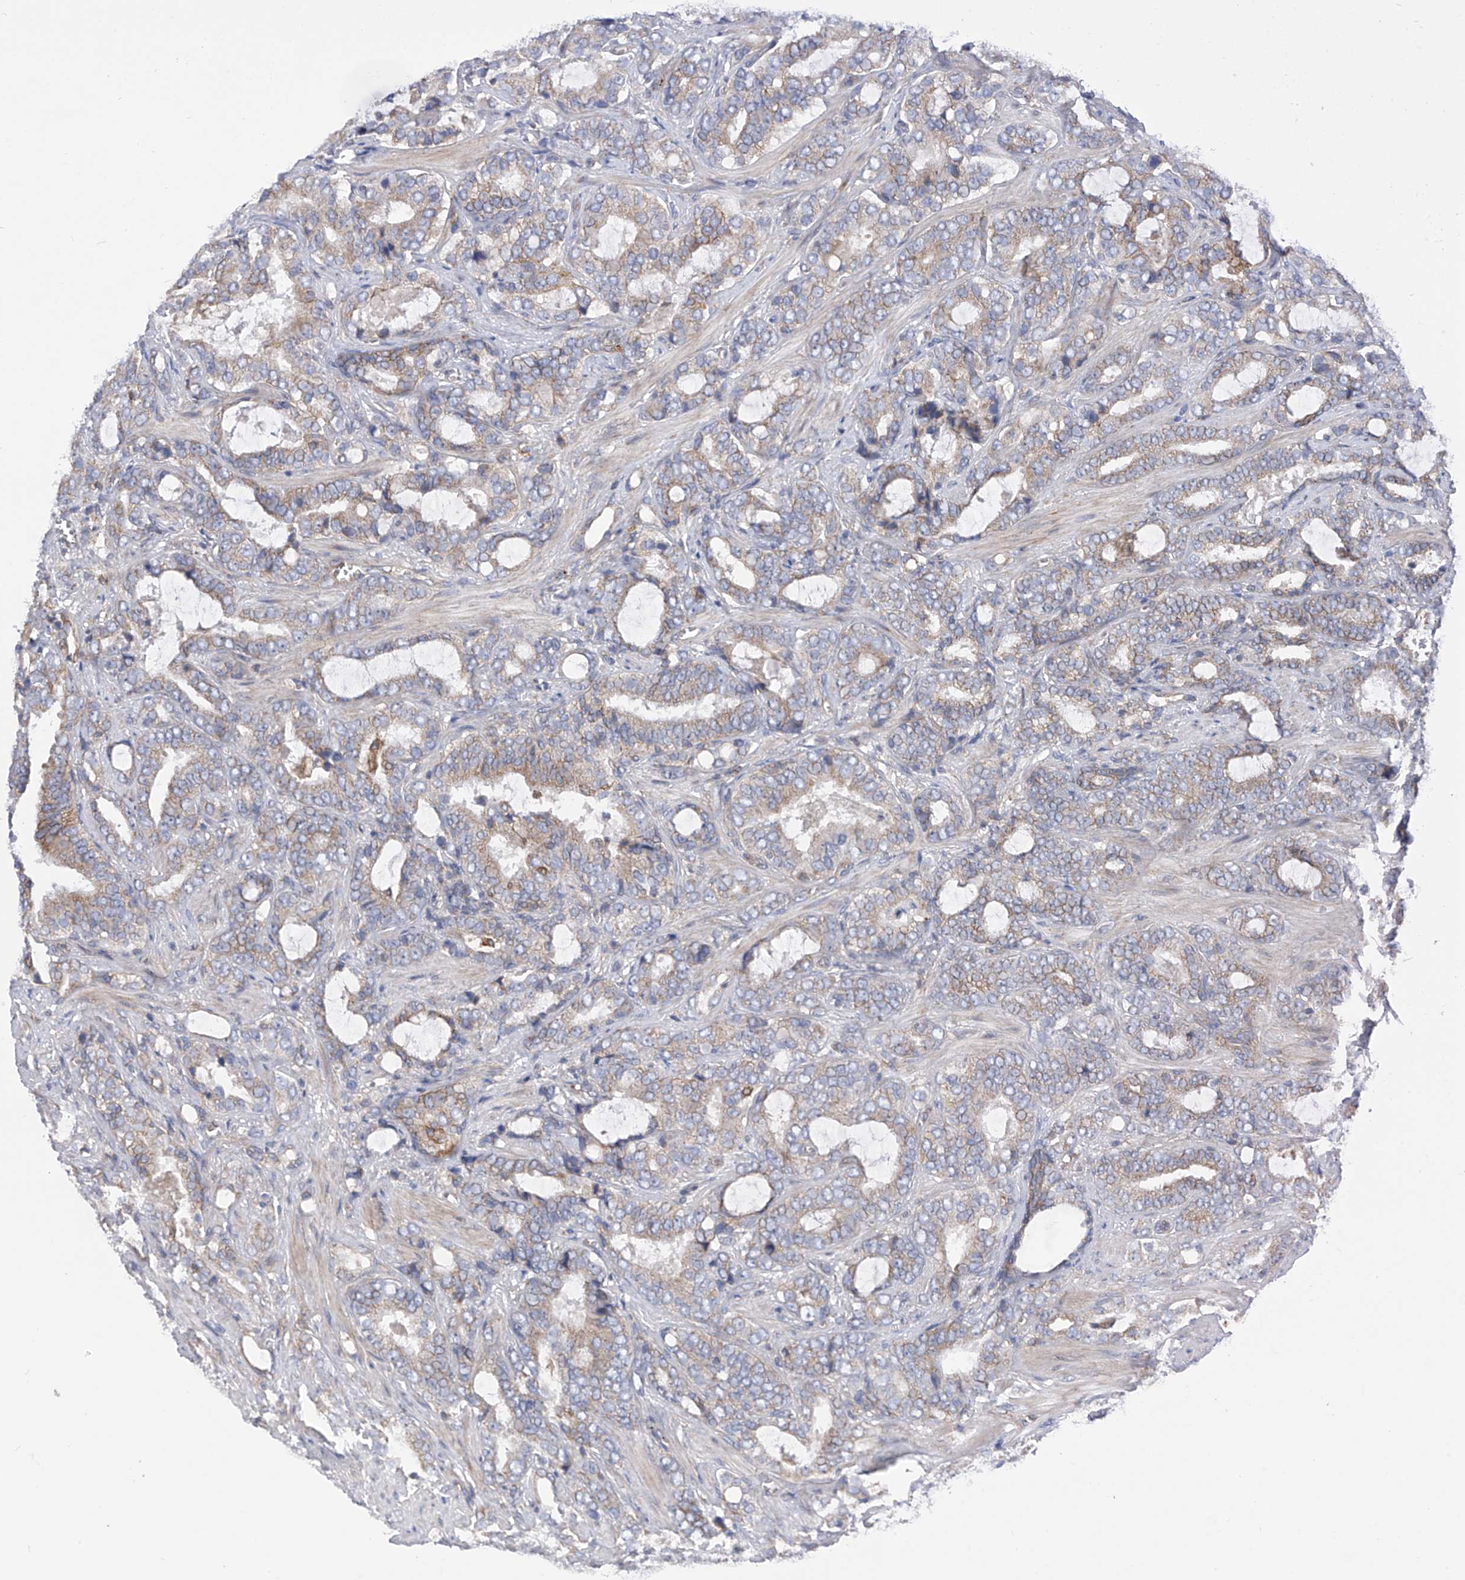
{"staining": {"intensity": "moderate", "quantity": "<25%", "location": "cytoplasmic/membranous"}, "tissue": "prostate cancer", "cell_type": "Tumor cells", "image_type": "cancer", "snomed": [{"axis": "morphology", "description": "Adenocarcinoma, High grade"}, {"axis": "topography", "description": "Prostate and seminal vesicle, NOS"}], "caption": "Immunohistochemistry image of neoplastic tissue: human prostate cancer (adenocarcinoma (high-grade)) stained using immunohistochemistry reveals low levels of moderate protein expression localized specifically in the cytoplasmic/membranous of tumor cells, appearing as a cytoplasmic/membranous brown color.", "gene": "P2RX7", "patient": {"sex": "male", "age": 67}}